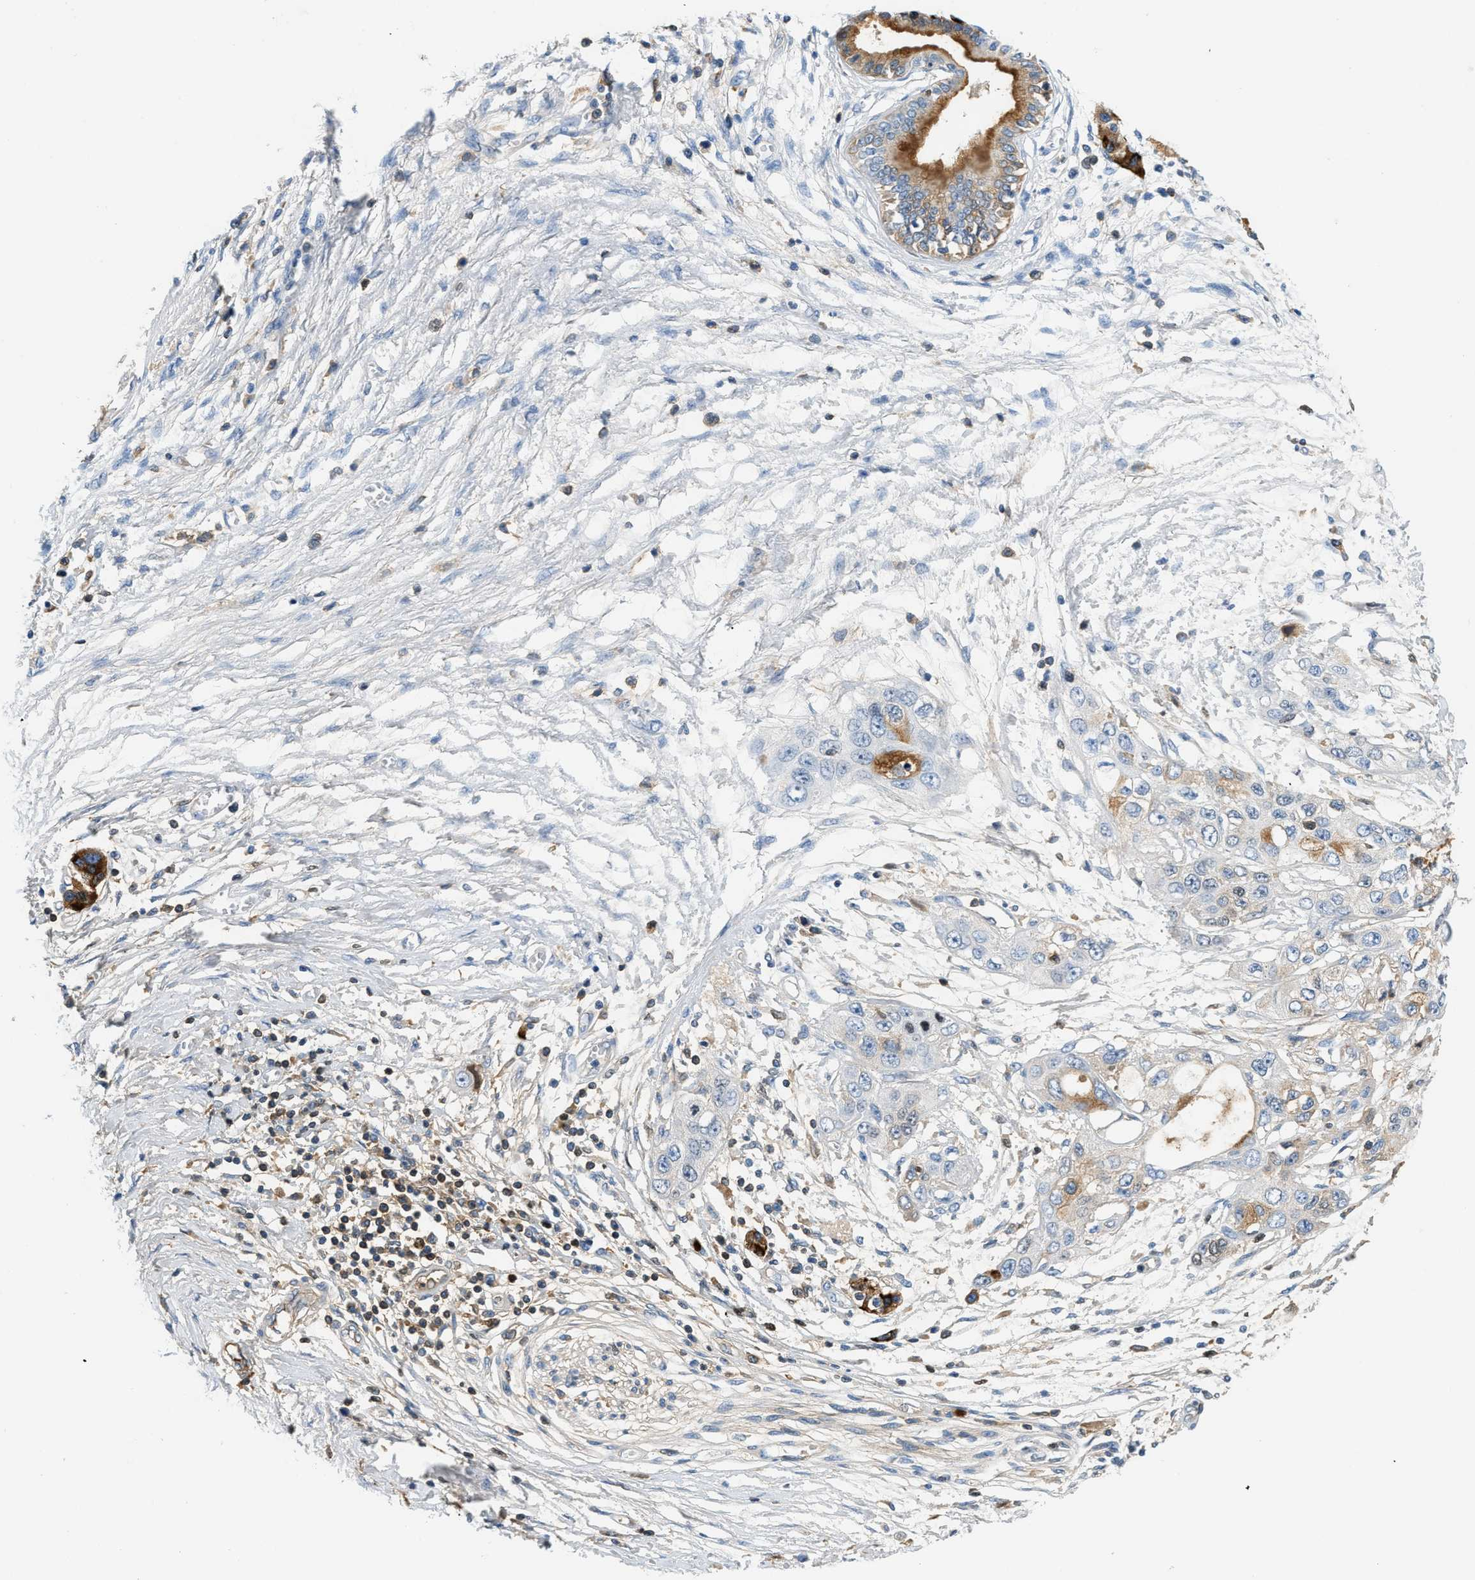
{"staining": {"intensity": "strong", "quantity": "<25%", "location": "cytoplasmic/membranous"}, "tissue": "pancreatic cancer", "cell_type": "Tumor cells", "image_type": "cancer", "snomed": [{"axis": "morphology", "description": "Adenocarcinoma, NOS"}, {"axis": "topography", "description": "Pancreas"}], "caption": "About <25% of tumor cells in pancreatic cancer (adenocarcinoma) exhibit strong cytoplasmic/membranous protein staining as visualized by brown immunohistochemical staining.", "gene": "CFI", "patient": {"sex": "female", "age": 70}}